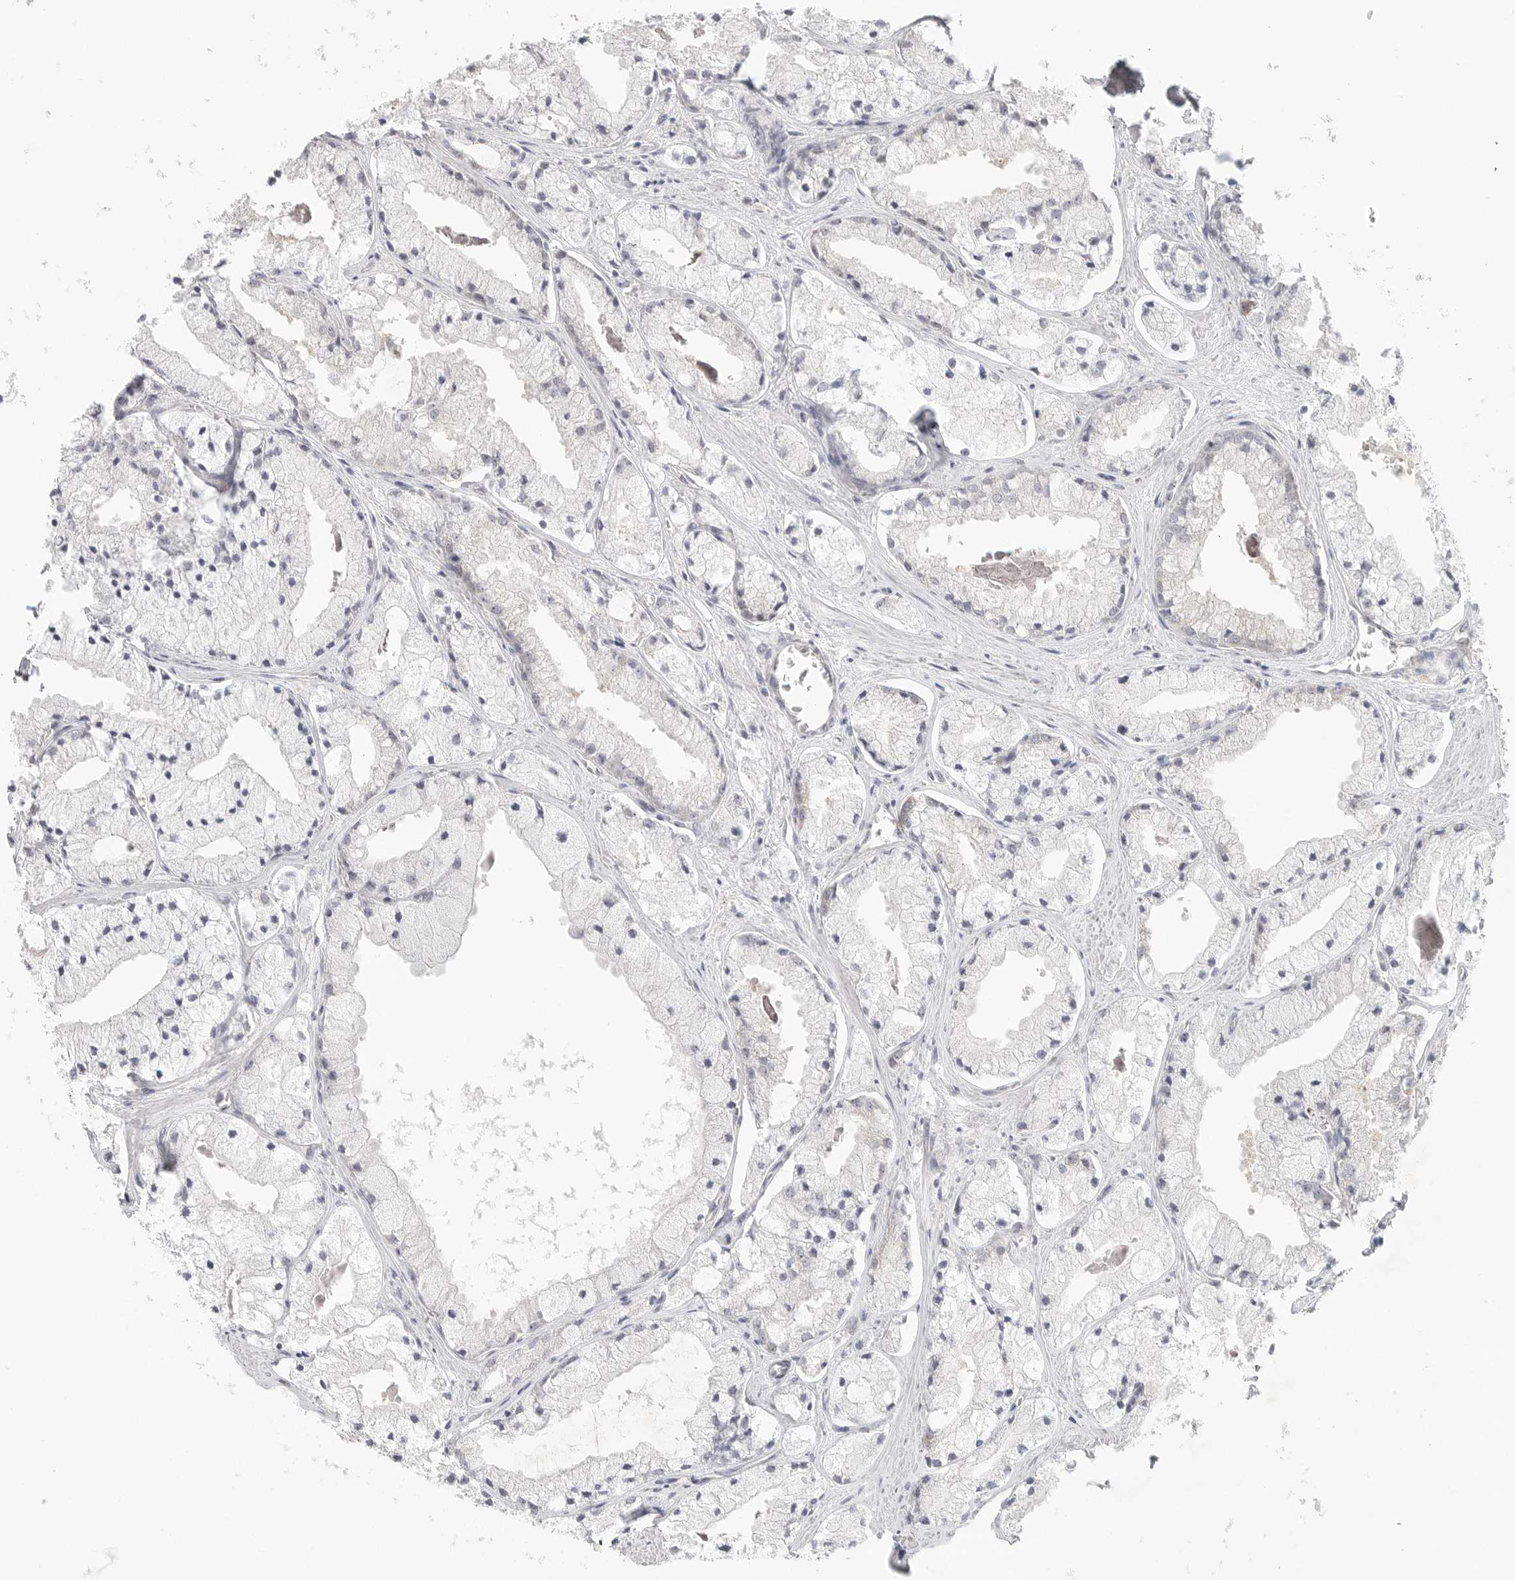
{"staining": {"intensity": "negative", "quantity": "none", "location": "none"}, "tissue": "prostate cancer", "cell_type": "Tumor cells", "image_type": "cancer", "snomed": [{"axis": "morphology", "description": "Adenocarcinoma, High grade"}, {"axis": "topography", "description": "Prostate"}], "caption": "This is a image of IHC staining of prostate high-grade adenocarcinoma, which shows no positivity in tumor cells.", "gene": "HDAC6", "patient": {"sex": "male", "age": 50}}